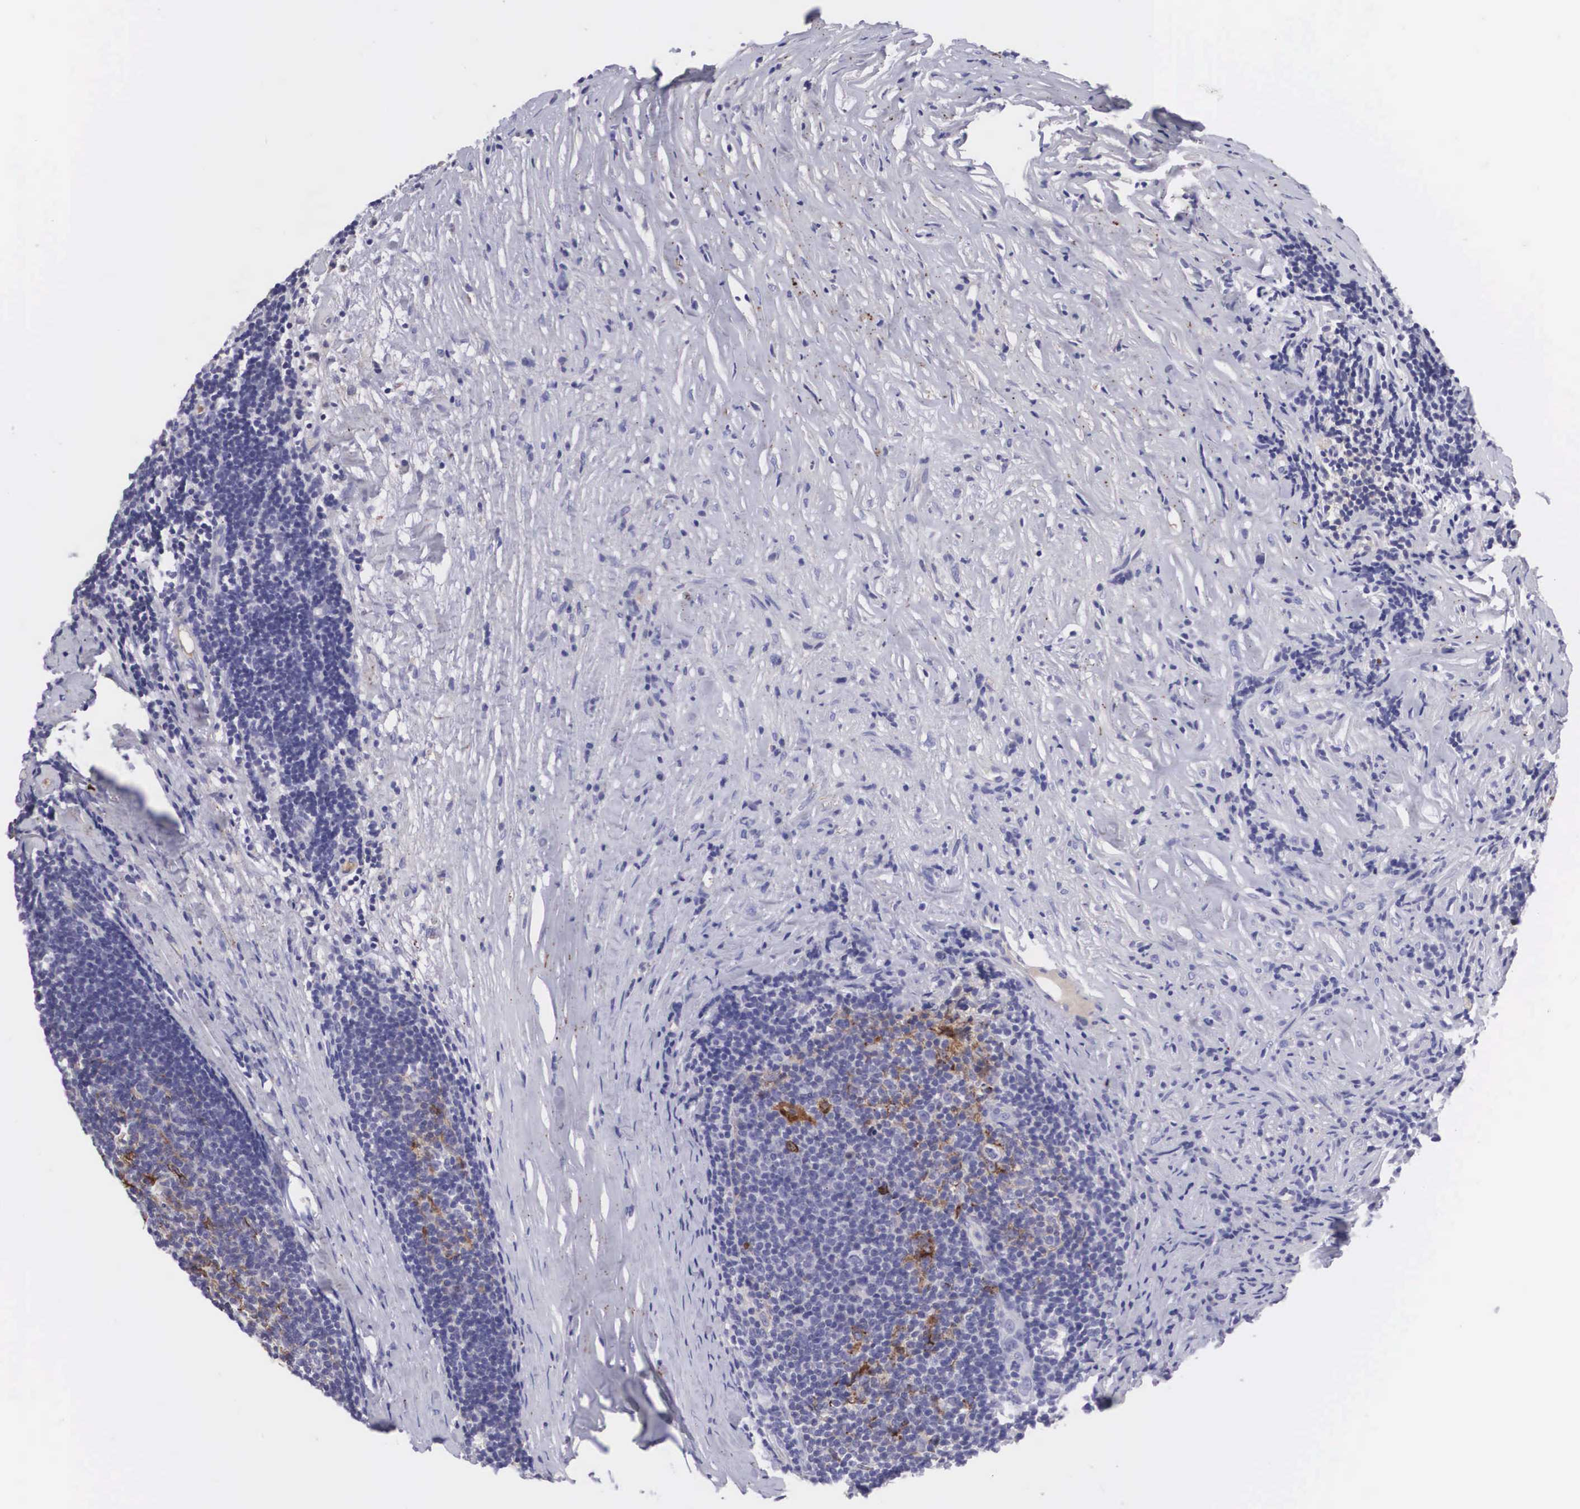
{"staining": {"intensity": "moderate", "quantity": "<25%", "location": "cytoplasmic/membranous"}, "tissue": "lymphoma", "cell_type": "Tumor cells", "image_type": "cancer", "snomed": [{"axis": "morphology", "description": "Malignant lymphoma, non-Hodgkin's type, Low grade"}, {"axis": "topography", "description": "Lymph node"}], "caption": "An IHC histopathology image of tumor tissue is shown. Protein staining in brown shows moderate cytoplasmic/membranous positivity in malignant lymphoma, non-Hodgkin's type (low-grade) within tumor cells.", "gene": "CLU", "patient": {"sex": "male", "age": 74}}